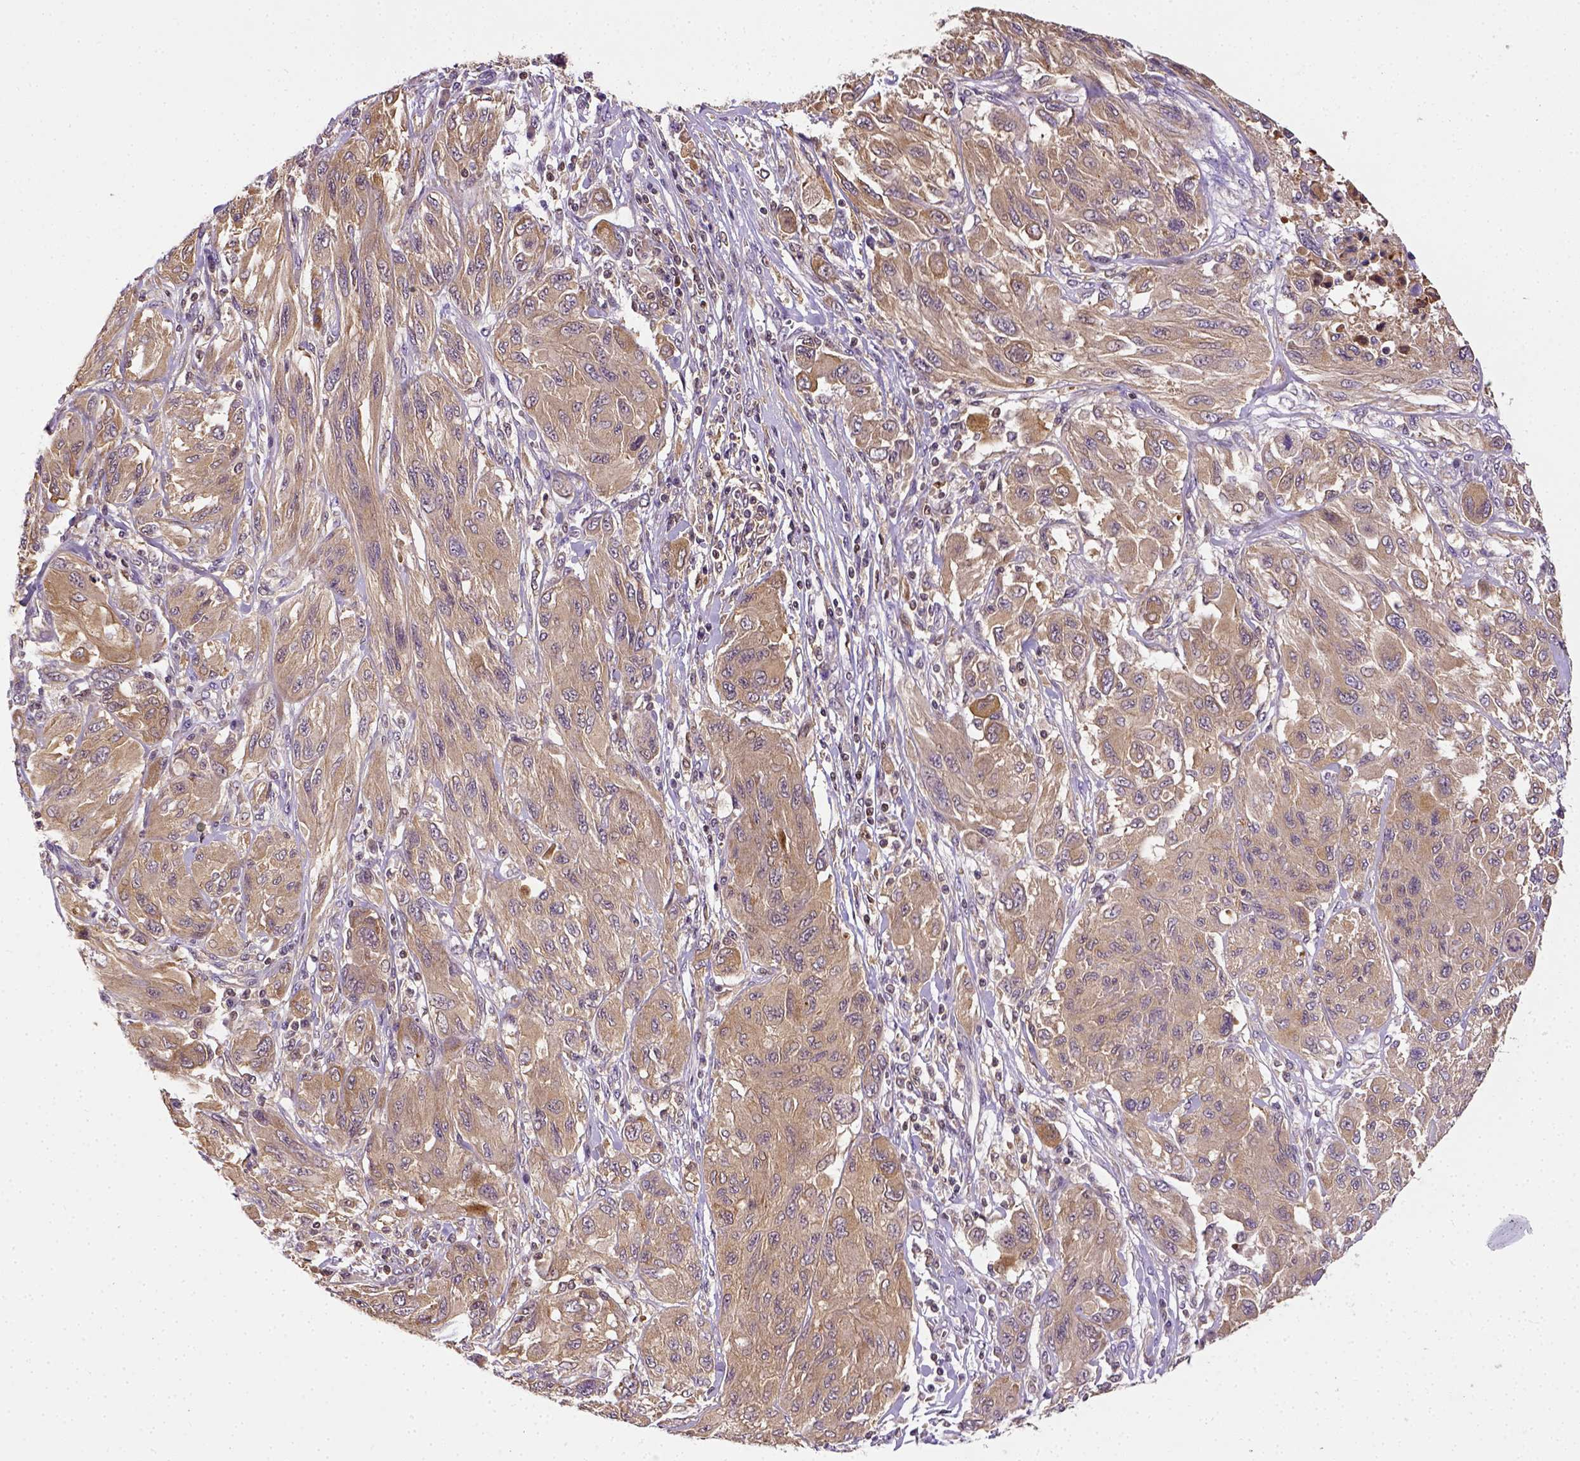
{"staining": {"intensity": "weak", "quantity": ">75%", "location": "cytoplasmic/membranous"}, "tissue": "melanoma", "cell_type": "Tumor cells", "image_type": "cancer", "snomed": [{"axis": "morphology", "description": "Malignant melanoma, NOS"}, {"axis": "topography", "description": "Skin"}], "caption": "The histopathology image exhibits a brown stain indicating the presence of a protein in the cytoplasmic/membranous of tumor cells in malignant melanoma. (Brightfield microscopy of DAB IHC at high magnification).", "gene": "MATK", "patient": {"sex": "female", "age": 91}}